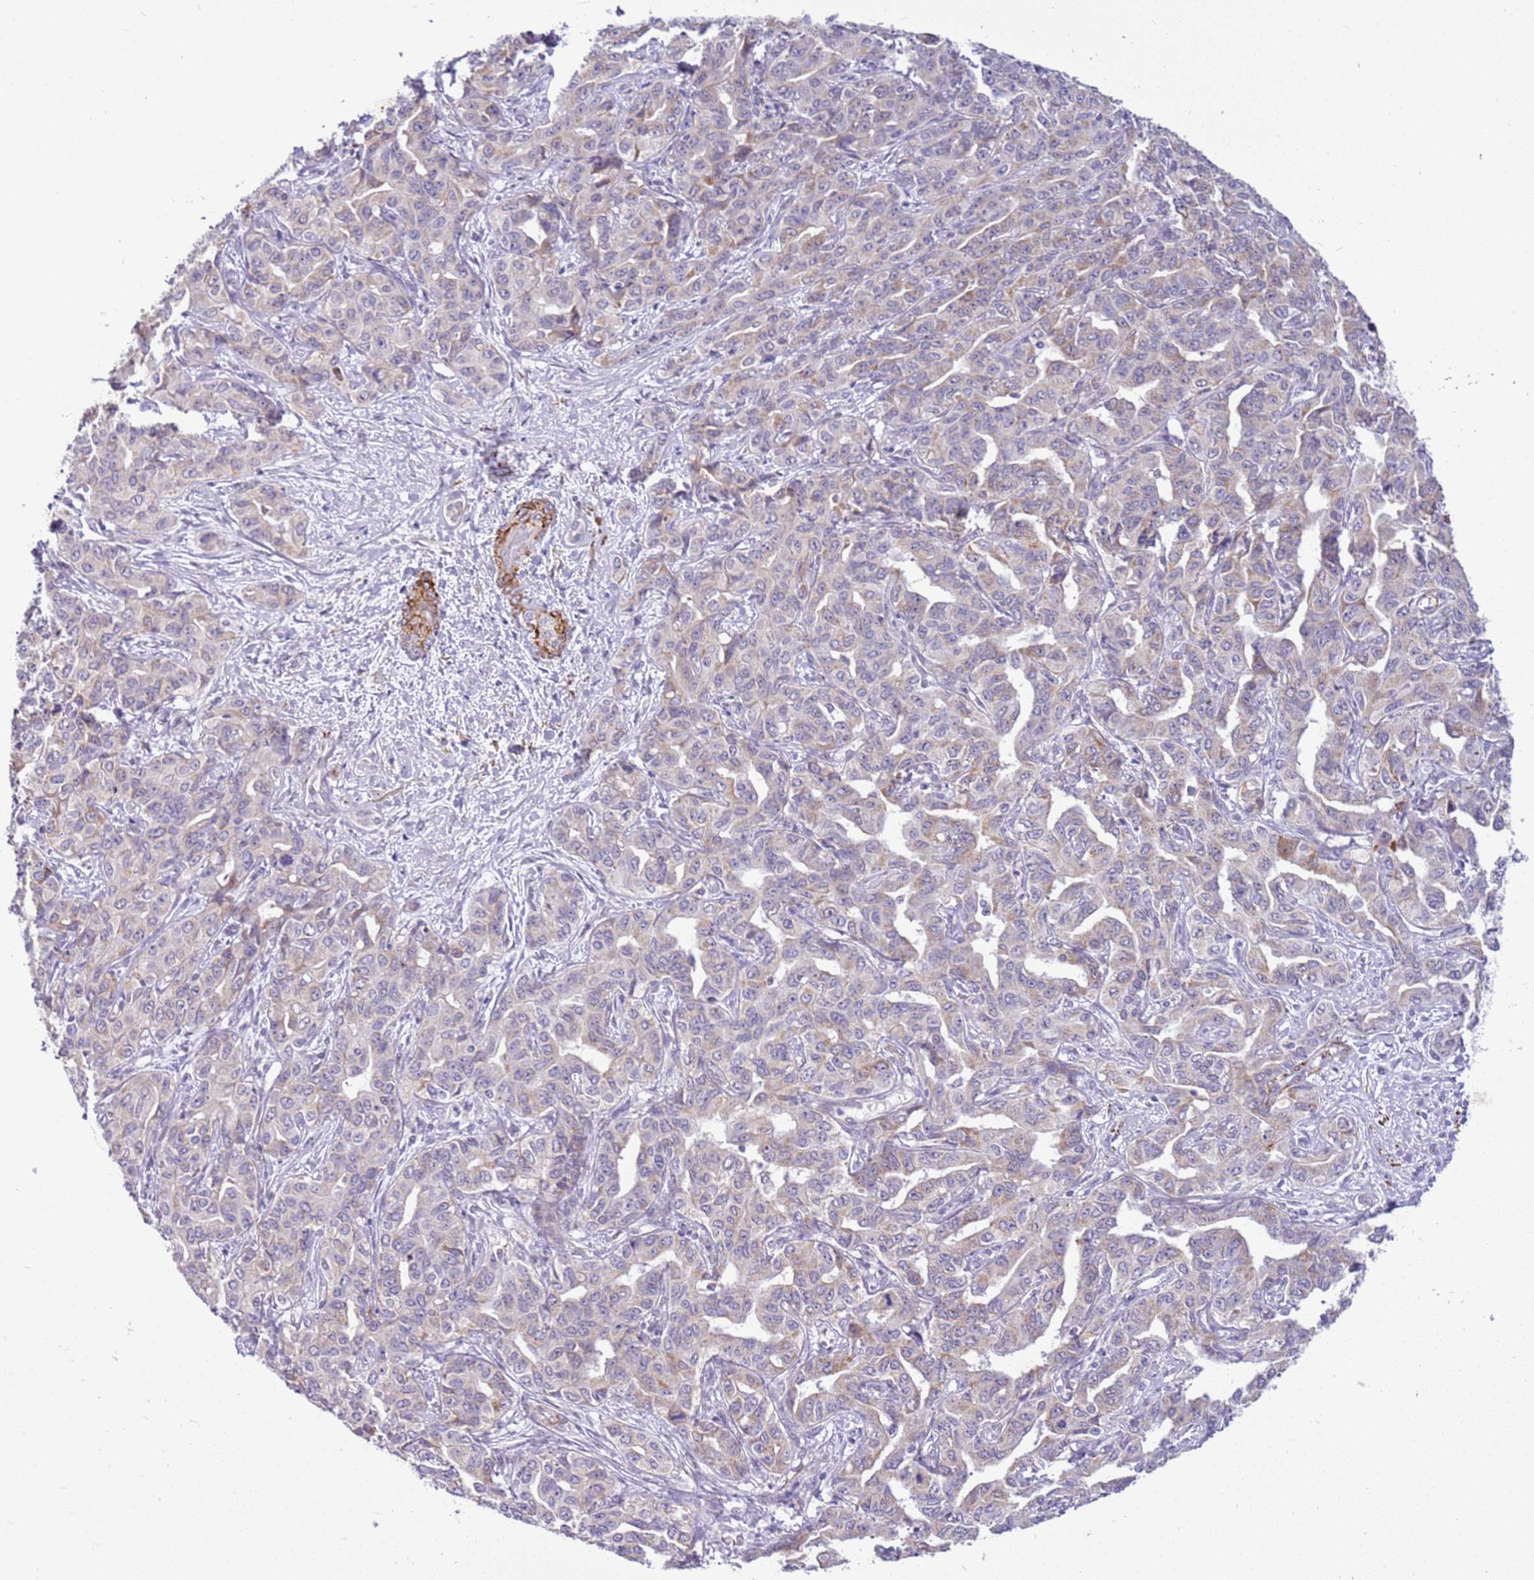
{"staining": {"intensity": "weak", "quantity": "<25%", "location": "cytoplasmic/membranous"}, "tissue": "liver cancer", "cell_type": "Tumor cells", "image_type": "cancer", "snomed": [{"axis": "morphology", "description": "Cholangiocarcinoma"}, {"axis": "topography", "description": "Liver"}], "caption": "Photomicrograph shows no protein expression in tumor cells of liver cancer (cholangiocarcinoma) tissue. (DAB immunohistochemistry (IHC), high magnification).", "gene": "SMIM4", "patient": {"sex": "male", "age": 59}}